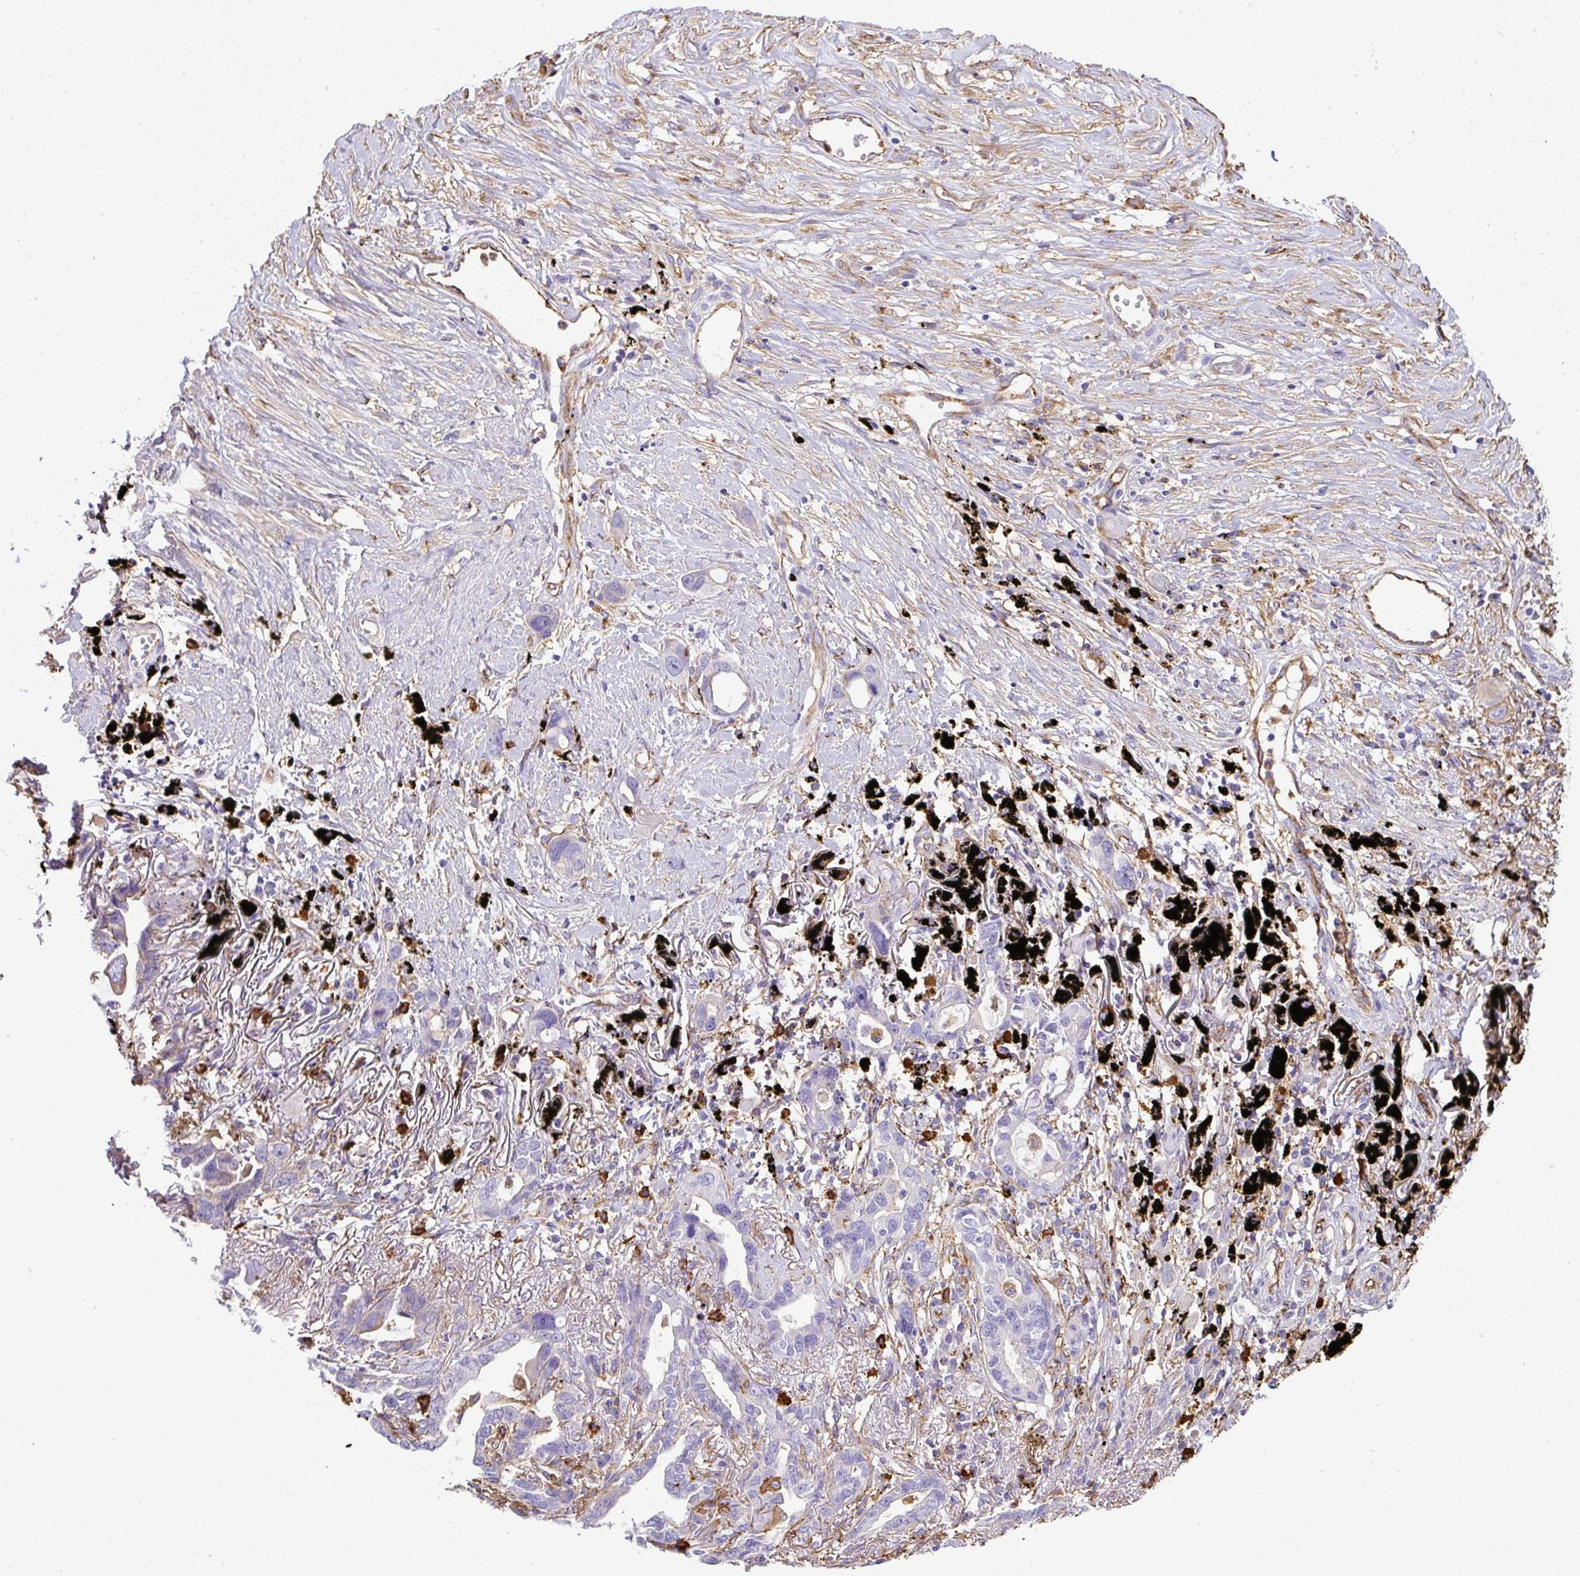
{"staining": {"intensity": "negative", "quantity": "none", "location": "none"}, "tissue": "lung cancer", "cell_type": "Tumor cells", "image_type": "cancer", "snomed": [{"axis": "morphology", "description": "Adenocarcinoma, NOS"}, {"axis": "topography", "description": "Lung"}], "caption": "High power microscopy histopathology image of an immunohistochemistry (IHC) histopathology image of lung cancer (adenocarcinoma), revealing no significant expression in tumor cells.", "gene": "MAGEB5", "patient": {"sex": "male", "age": 67}}